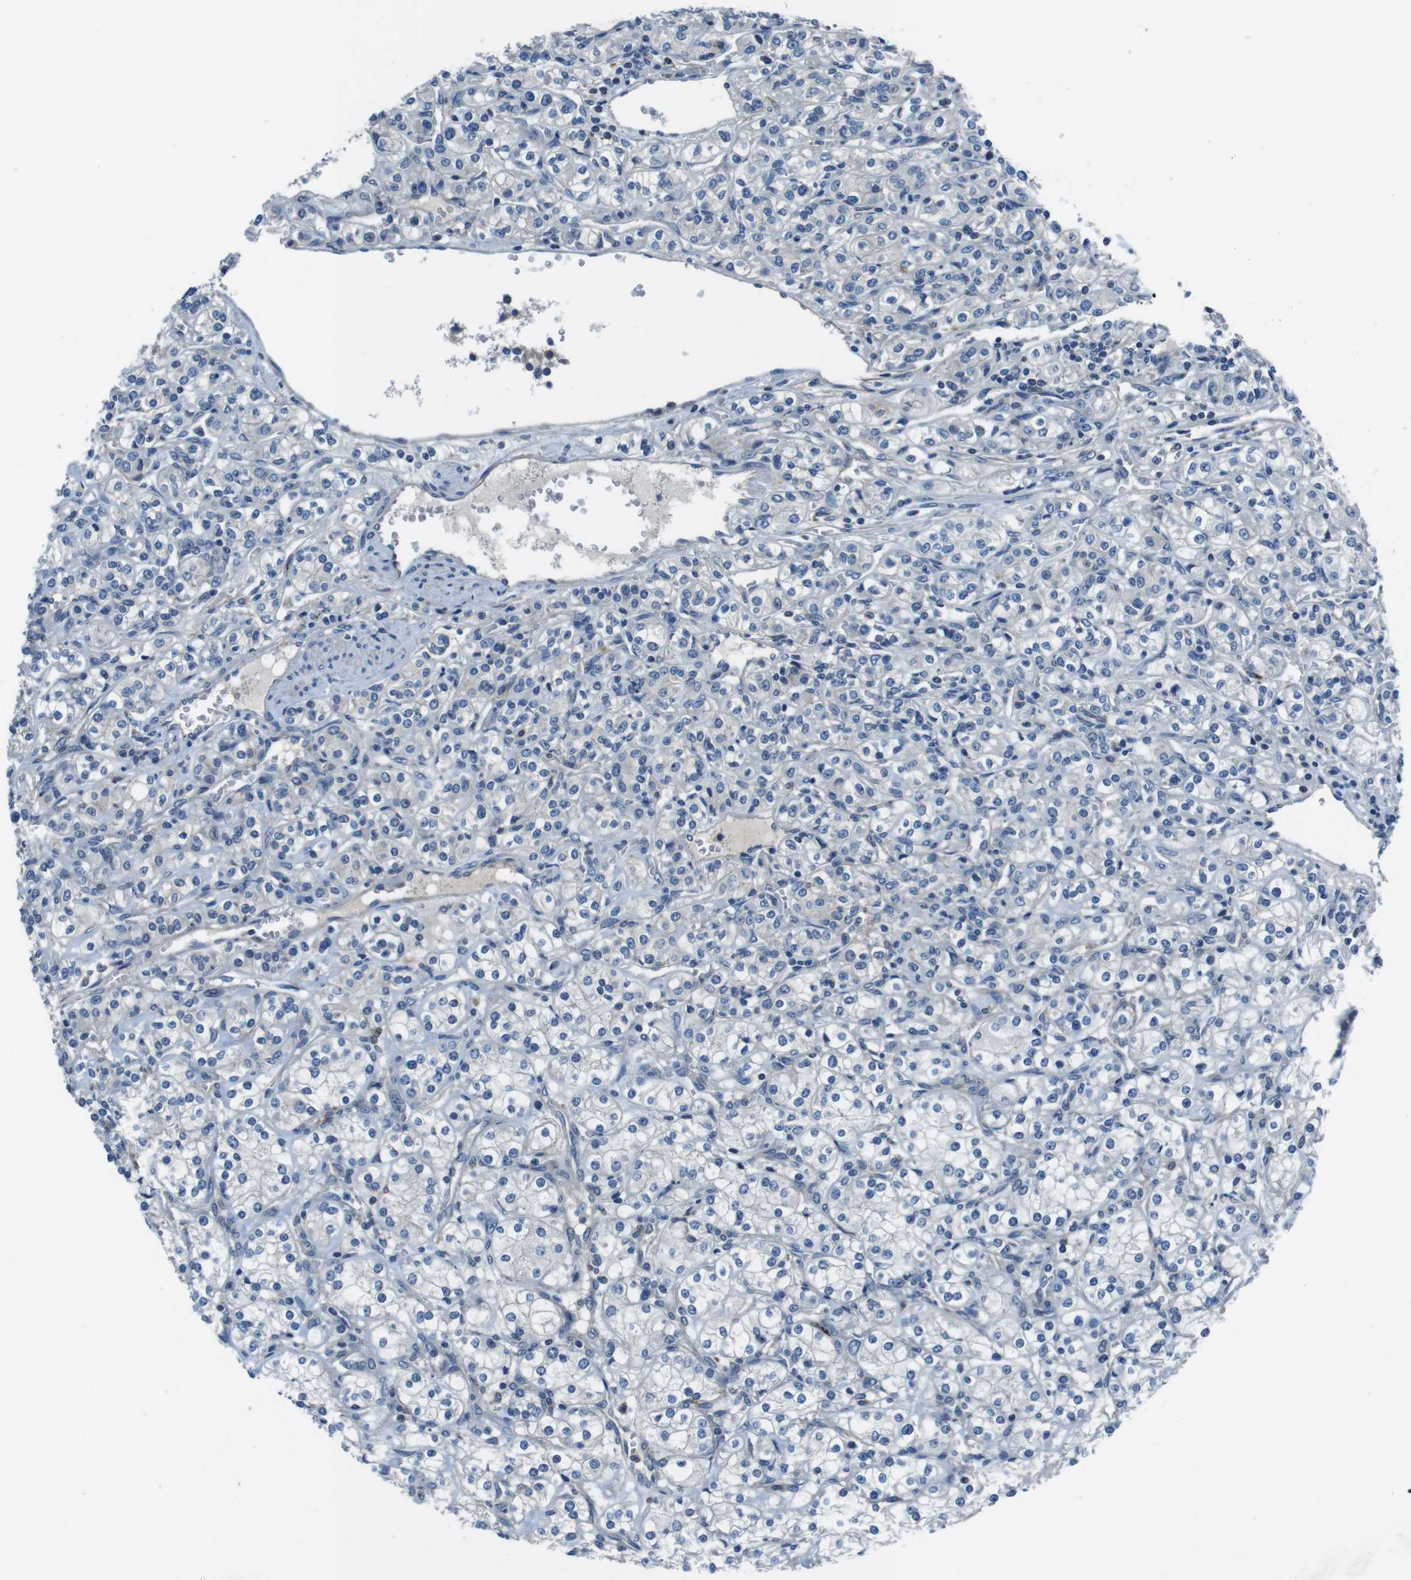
{"staining": {"intensity": "negative", "quantity": "none", "location": "none"}, "tissue": "renal cancer", "cell_type": "Tumor cells", "image_type": "cancer", "snomed": [{"axis": "morphology", "description": "Adenocarcinoma, NOS"}, {"axis": "topography", "description": "Kidney"}], "caption": "Histopathology image shows no significant protein positivity in tumor cells of adenocarcinoma (renal). (DAB immunohistochemistry (IHC) with hematoxylin counter stain).", "gene": "TULP3", "patient": {"sex": "male", "age": 77}}